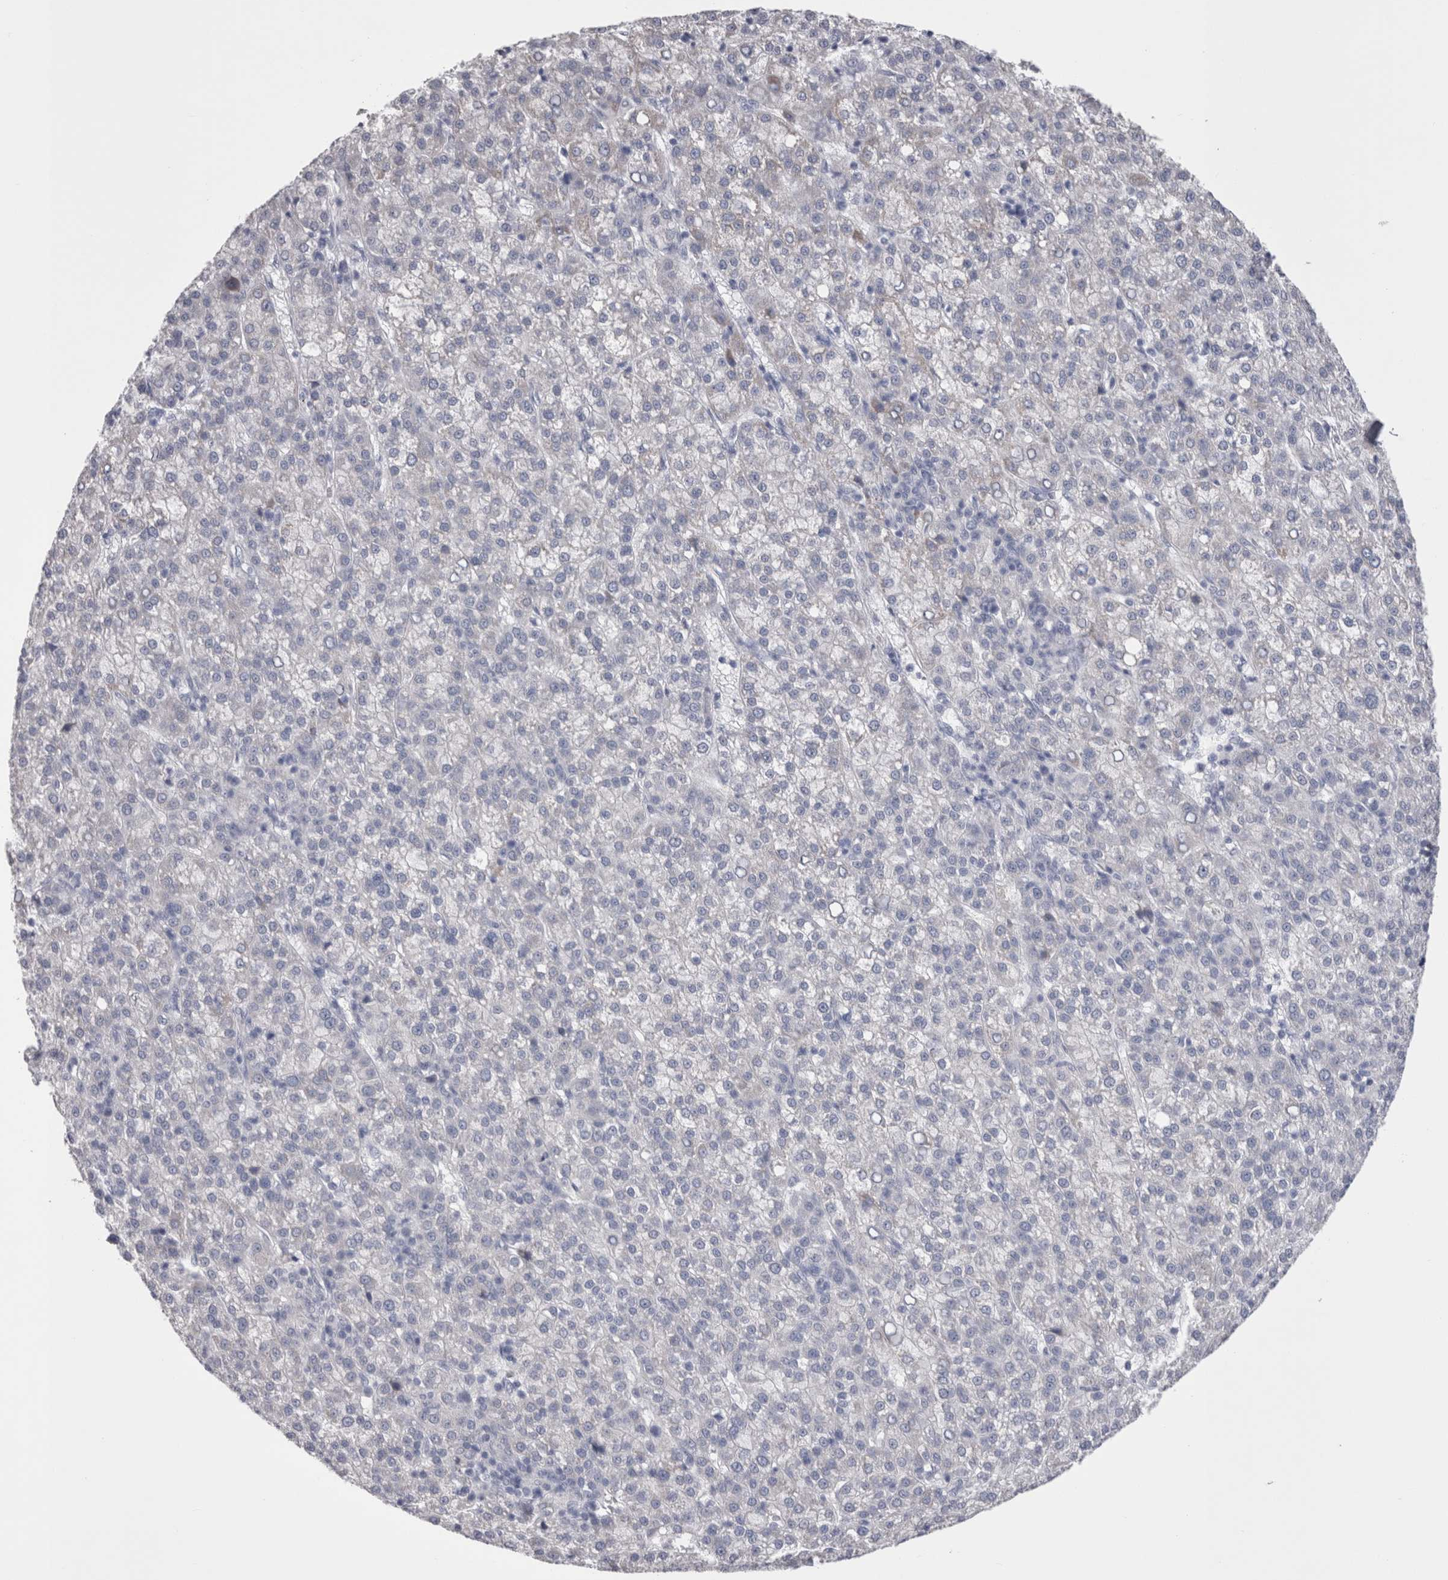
{"staining": {"intensity": "negative", "quantity": "none", "location": "none"}, "tissue": "liver cancer", "cell_type": "Tumor cells", "image_type": "cancer", "snomed": [{"axis": "morphology", "description": "Carcinoma, Hepatocellular, NOS"}, {"axis": "topography", "description": "Liver"}], "caption": "Immunohistochemistry micrograph of liver cancer stained for a protein (brown), which demonstrates no positivity in tumor cells.", "gene": "PWP2", "patient": {"sex": "female", "age": 58}}